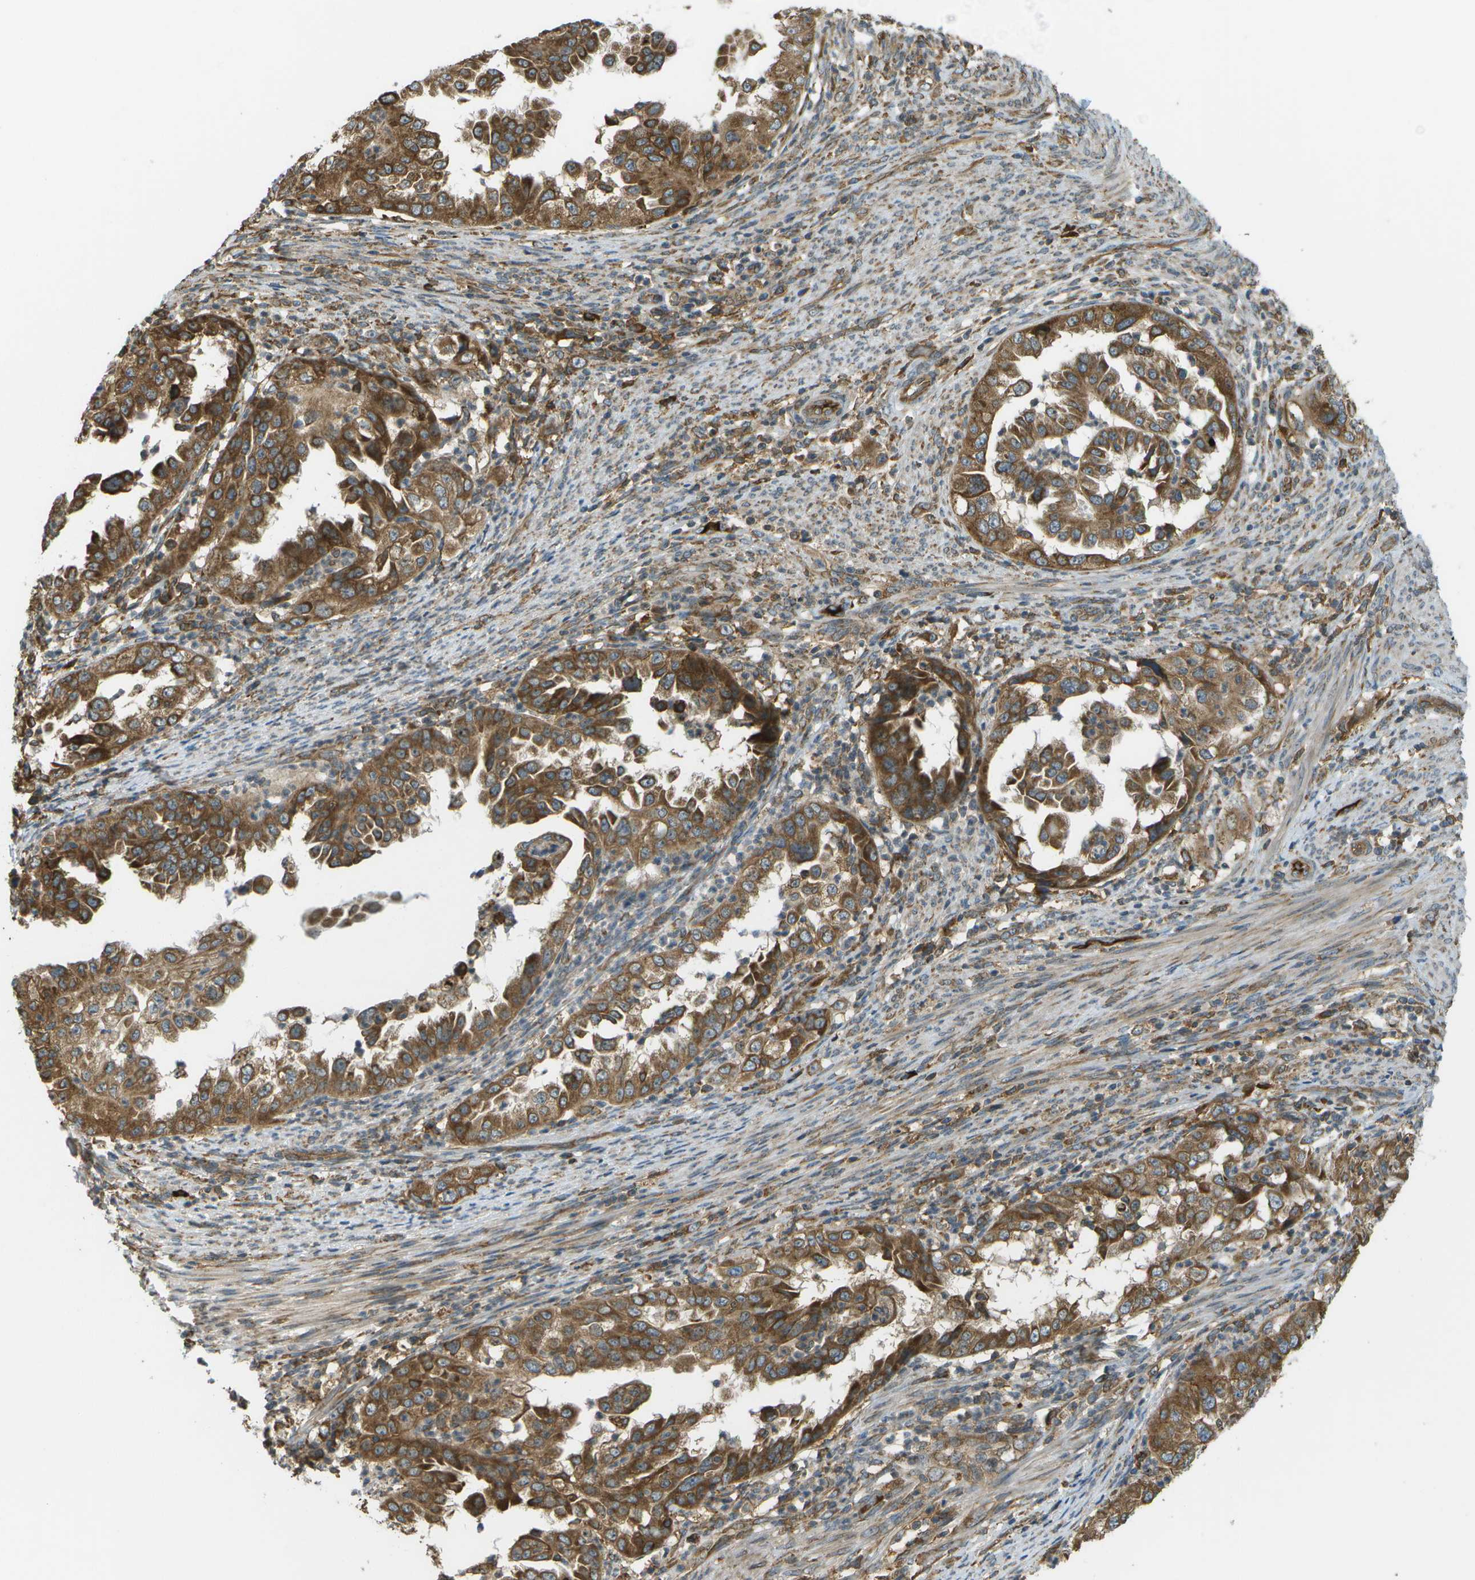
{"staining": {"intensity": "strong", "quantity": ">75%", "location": "cytoplasmic/membranous"}, "tissue": "endometrial cancer", "cell_type": "Tumor cells", "image_type": "cancer", "snomed": [{"axis": "morphology", "description": "Adenocarcinoma, NOS"}, {"axis": "topography", "description": "Endometrium"}], "caption": "Human endometrial cancer stained with a brown dye reveals strong cytoplasmic/membranous positive expression in approximately >75% of tumor cells.", "gene": "USP30", "patient": {"sex": "female", "age": 85}}